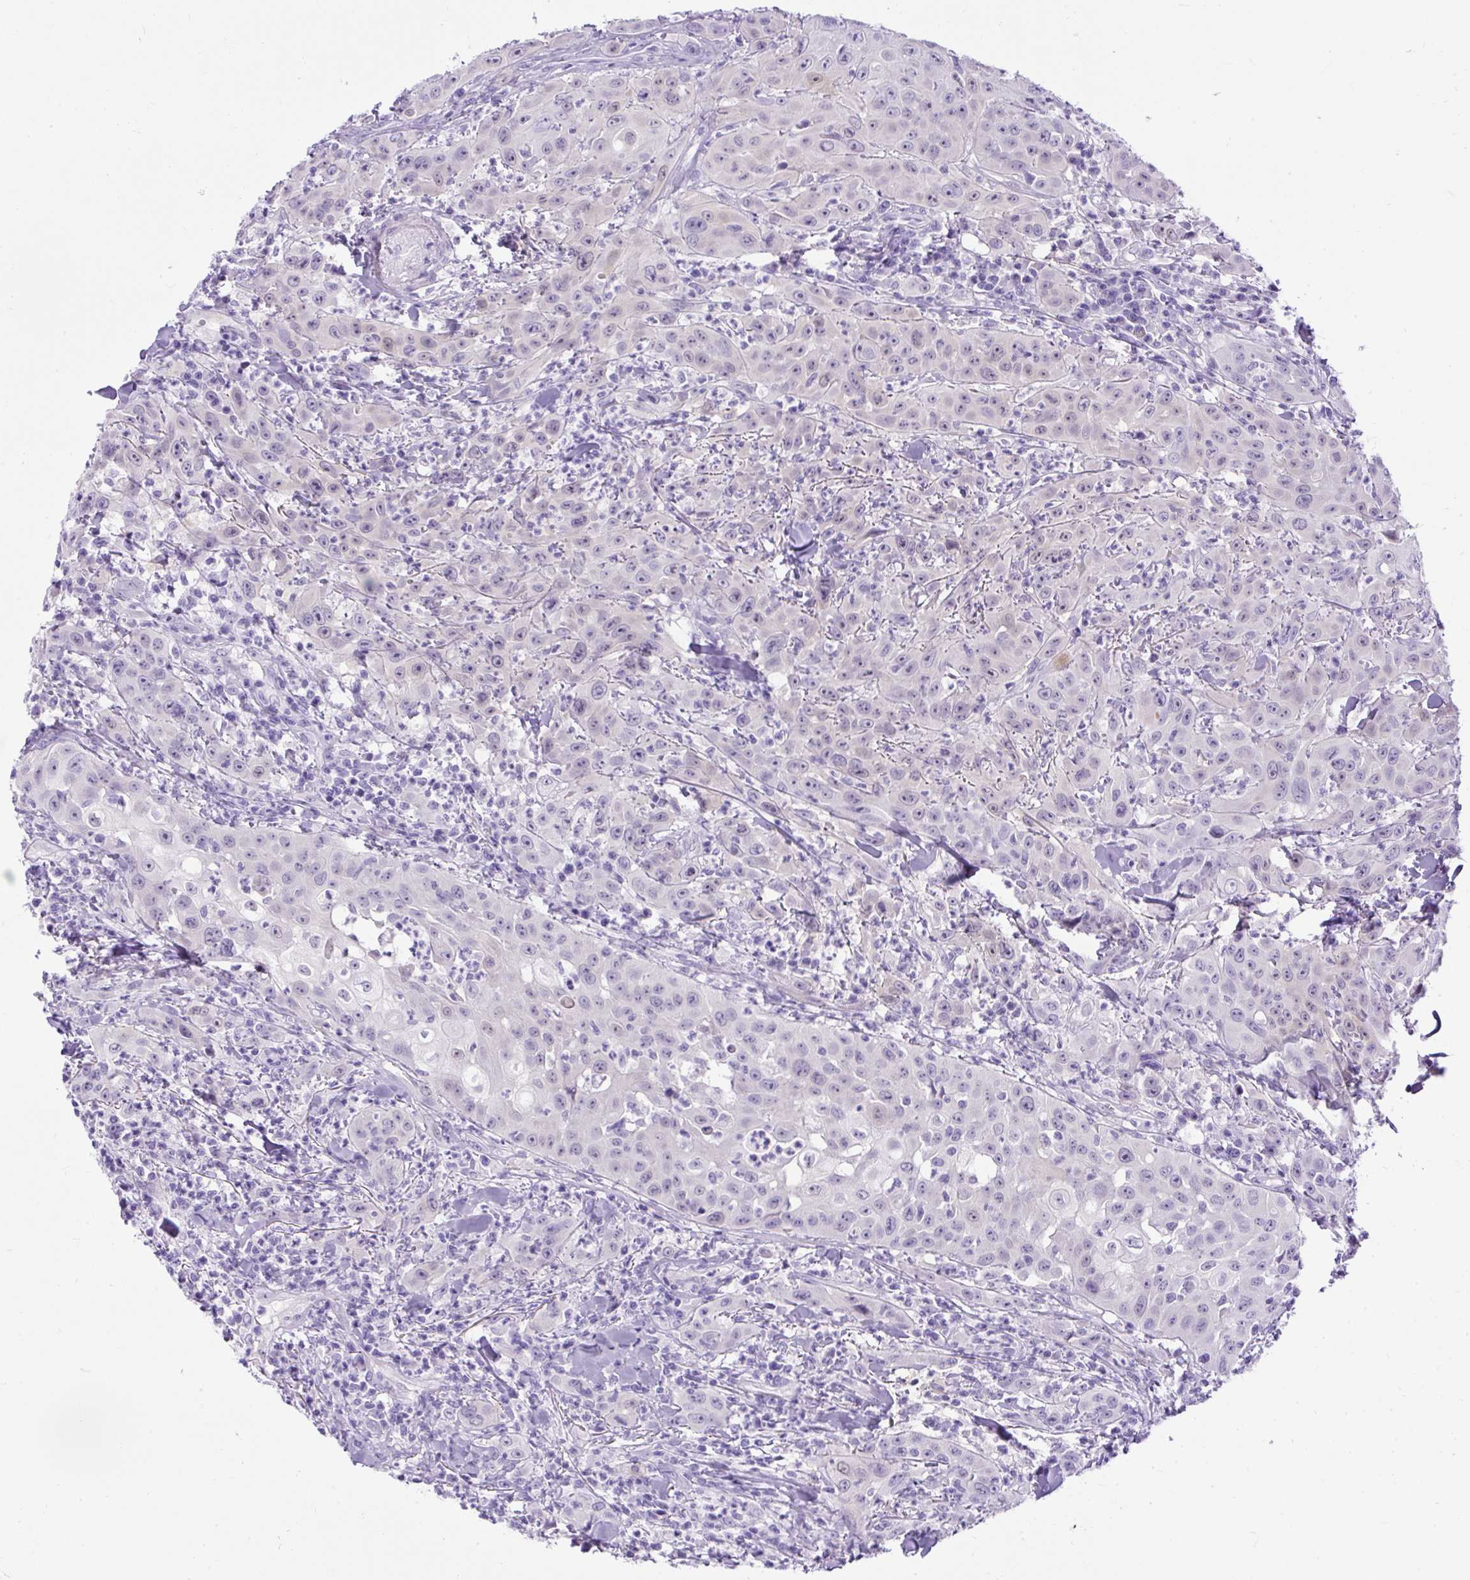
{"staining": {"intensity": "negative", "quantity": "none", "location": "none"}, "tissue": "head and neck cancer", "cell_type": "Tumor cells", "image_type": "cancer", "snomed": [{"axis": "morphology", "description": "Squamous cell carcinoma, NOS"}, {"axis": "topography", "description": "Skin"}, {"axis": "topography", "description": "Head-Neck"}], "caption": "IHC of human head and neck cancer (squamous cell carcinoma) displays no expression in tumor cells. Brightfield microscopy of immunohistochemistry (IHC) stained with DAB (brown) and hematoxylin (blue), captured at high magnification.", "gene": "UPP1", "patient": {"sex": "male", "age": 80}}